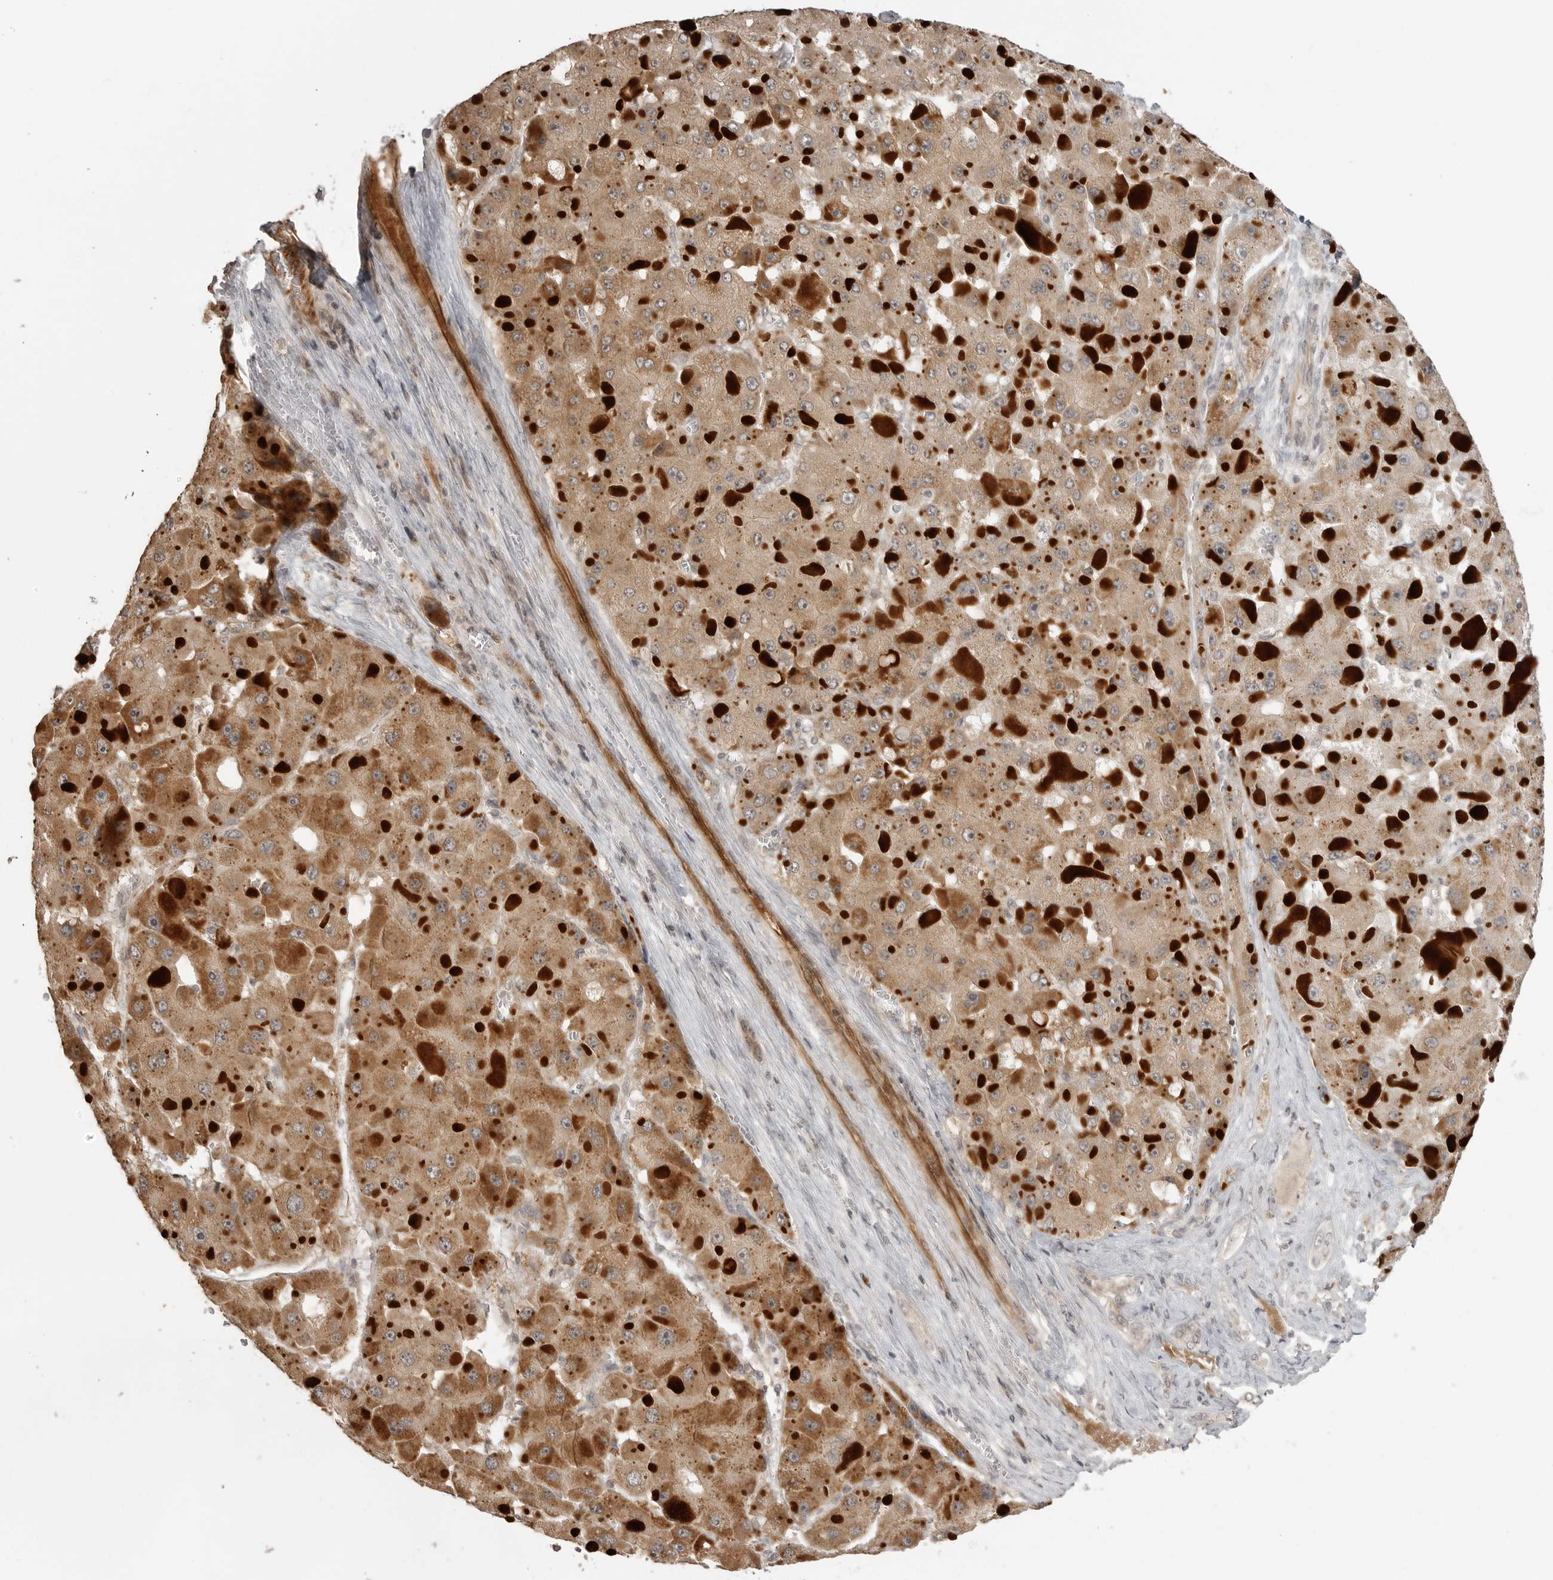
{"staining": {"intensity": "moderate", "quantity": ">75%", "location": "cytoplasmic/membranous"}, "tissue": "liver cancer", "cell_type": "Tumor cells", "image_type": "cancer", "snomed": [{"axis": "morphology", "description": "Carcinoma, Hepatocellular, NOS"}, {"axis": "topography", "description": "Liver"}], "caption": "Immunohistochemistry image of human liver cancer stained for a protein (brown), which demonstrates medium levels of moderate cytoplasmic/membranous positivity in about >75% of tumor cells.", "gene": "SMG8", "patient": {"sex": "female", "age": 73}}